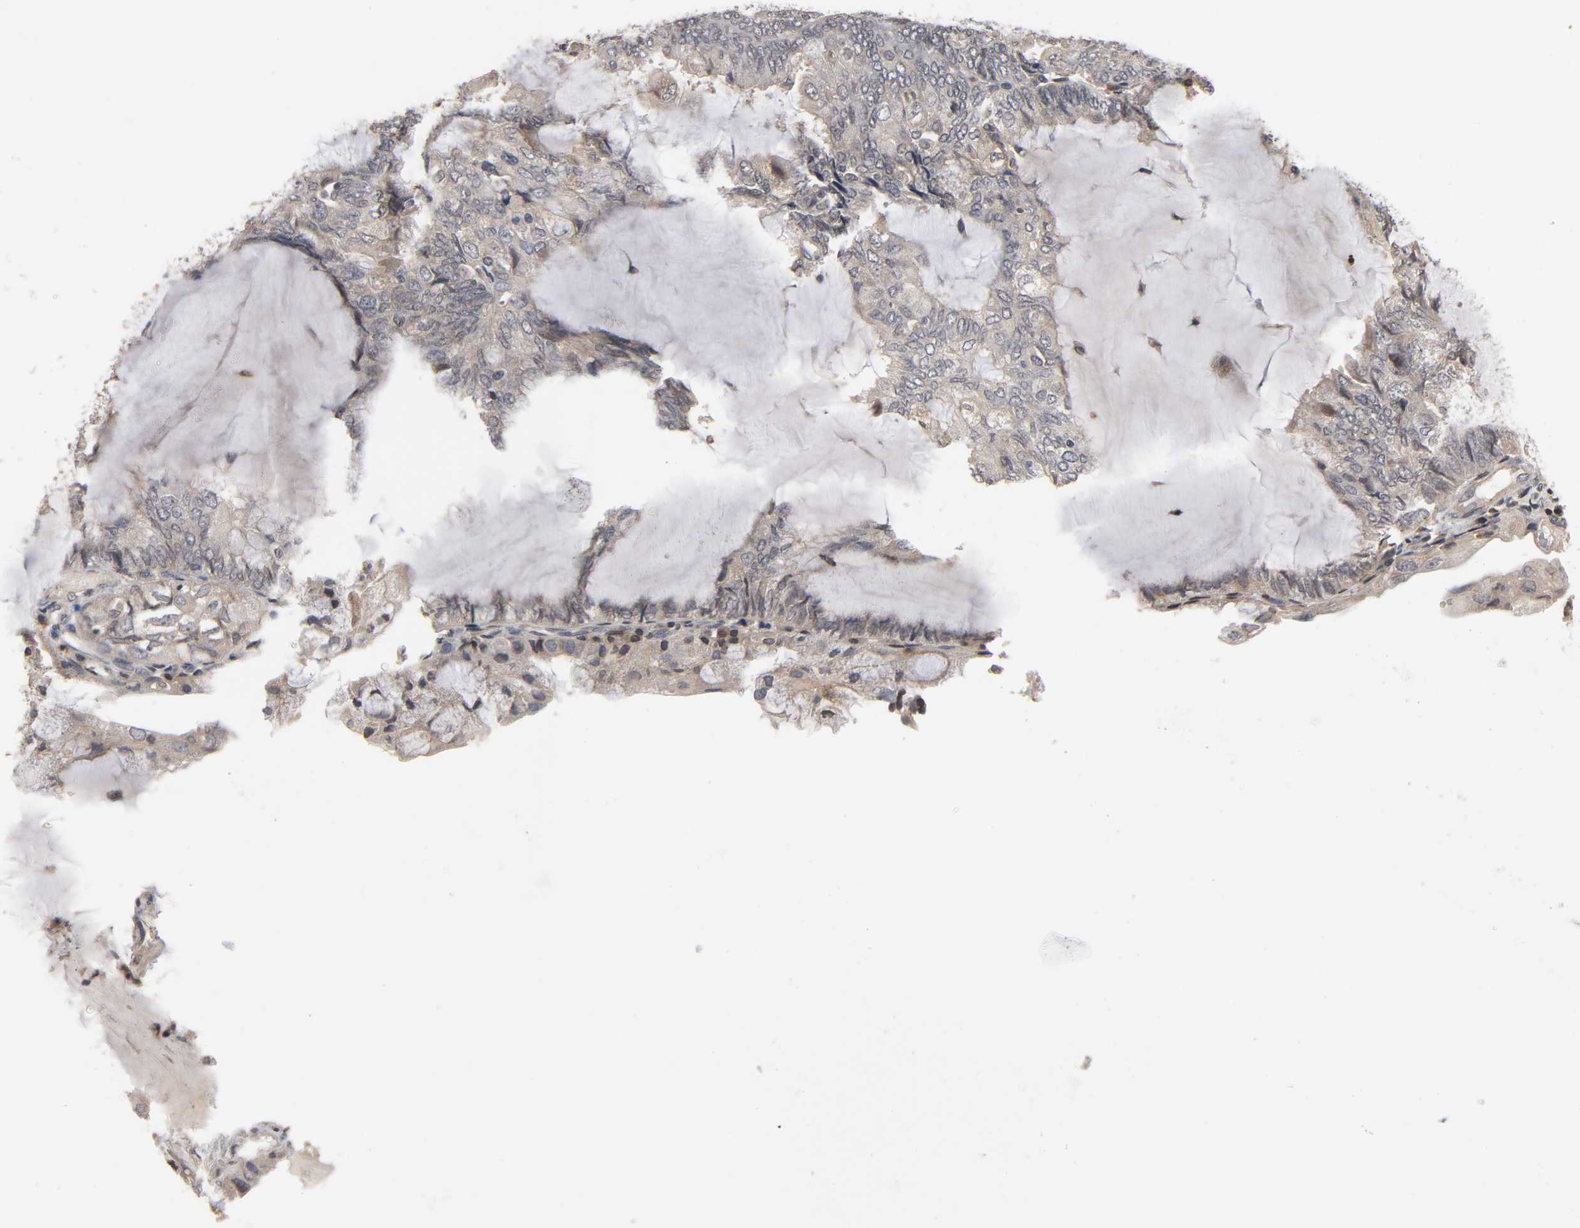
{"staining": {"intensity": "weak", "quantity": ">75%", "location": "cytoplasmic/membranous"}, "tissue": "endometrial cancer", "cell_type": "Tumor cells", "image_type": "cancer", "snomed": [{"axis": "morphology", "description": "Adenocarcinoma, NOS"}, {"axis": "topography", "description": "Endometrium"}], "caption": "Weak cytoplasmic/membranous staining is present in about >75% of tumor cells in adenocarcinoma (endometrial).", "gene": "CCDC175", "patient": {"sex": "female", "age": 81}}